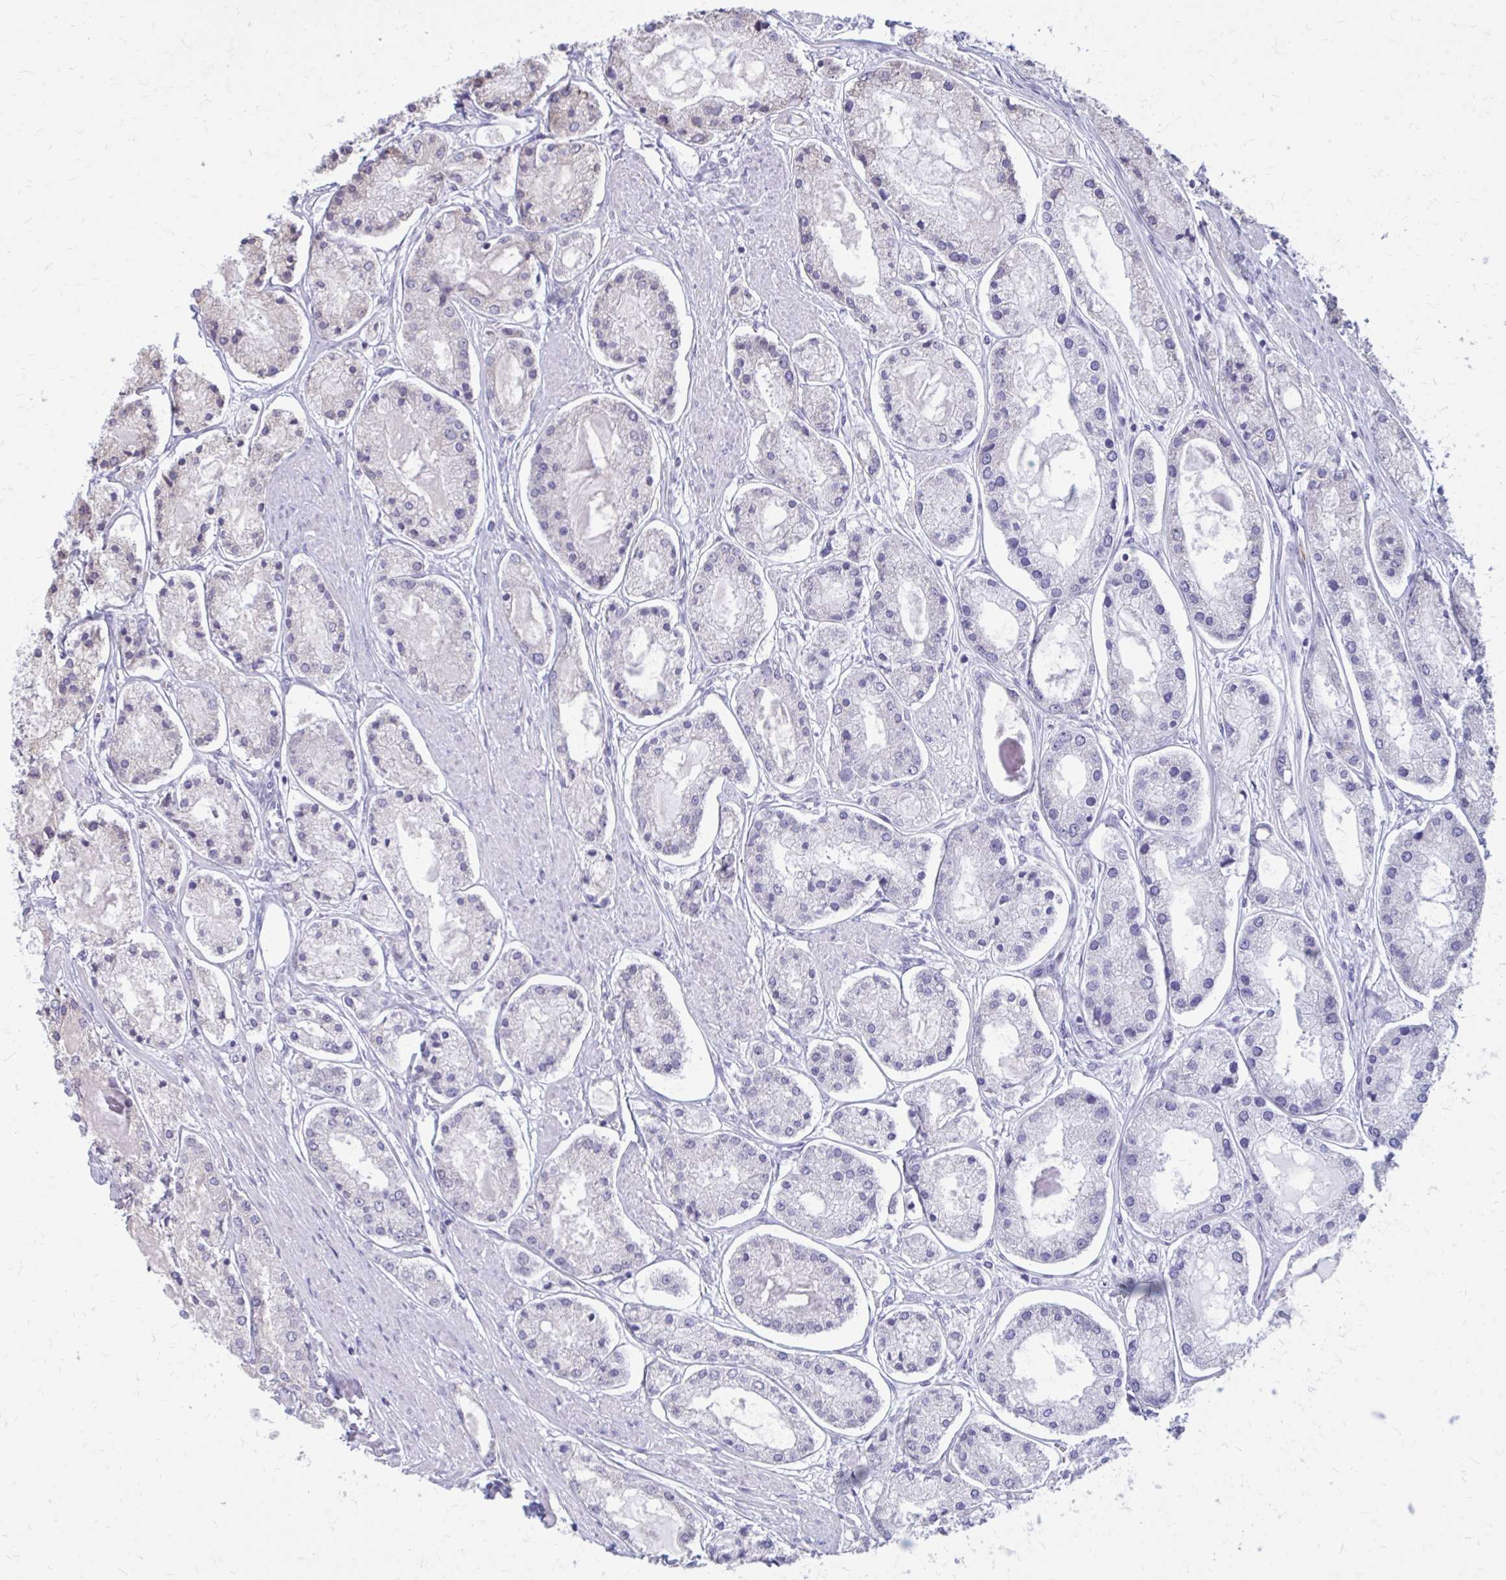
{"staining": {"intensity": "negative", "quantity": "none", "location": "none"}, "tissue": "prostate cancer", "cell_type": "Tumor cells", "image_type": "cancer", "snomed": [{"axis": "morphology", "description": "Adenocarcinoma, High grade"}, {"axis": "topography", "description": "Prostate"}], "caption": "An immunohistochemistry photomicrograph of prostate adenocarcinoma (high-grade) is shown. There is no staining in tumor cells of prostate adenocarcinoma (high-grade).", "gene": "PROSER1", "patient": {"sex": "male", "age": 66}}